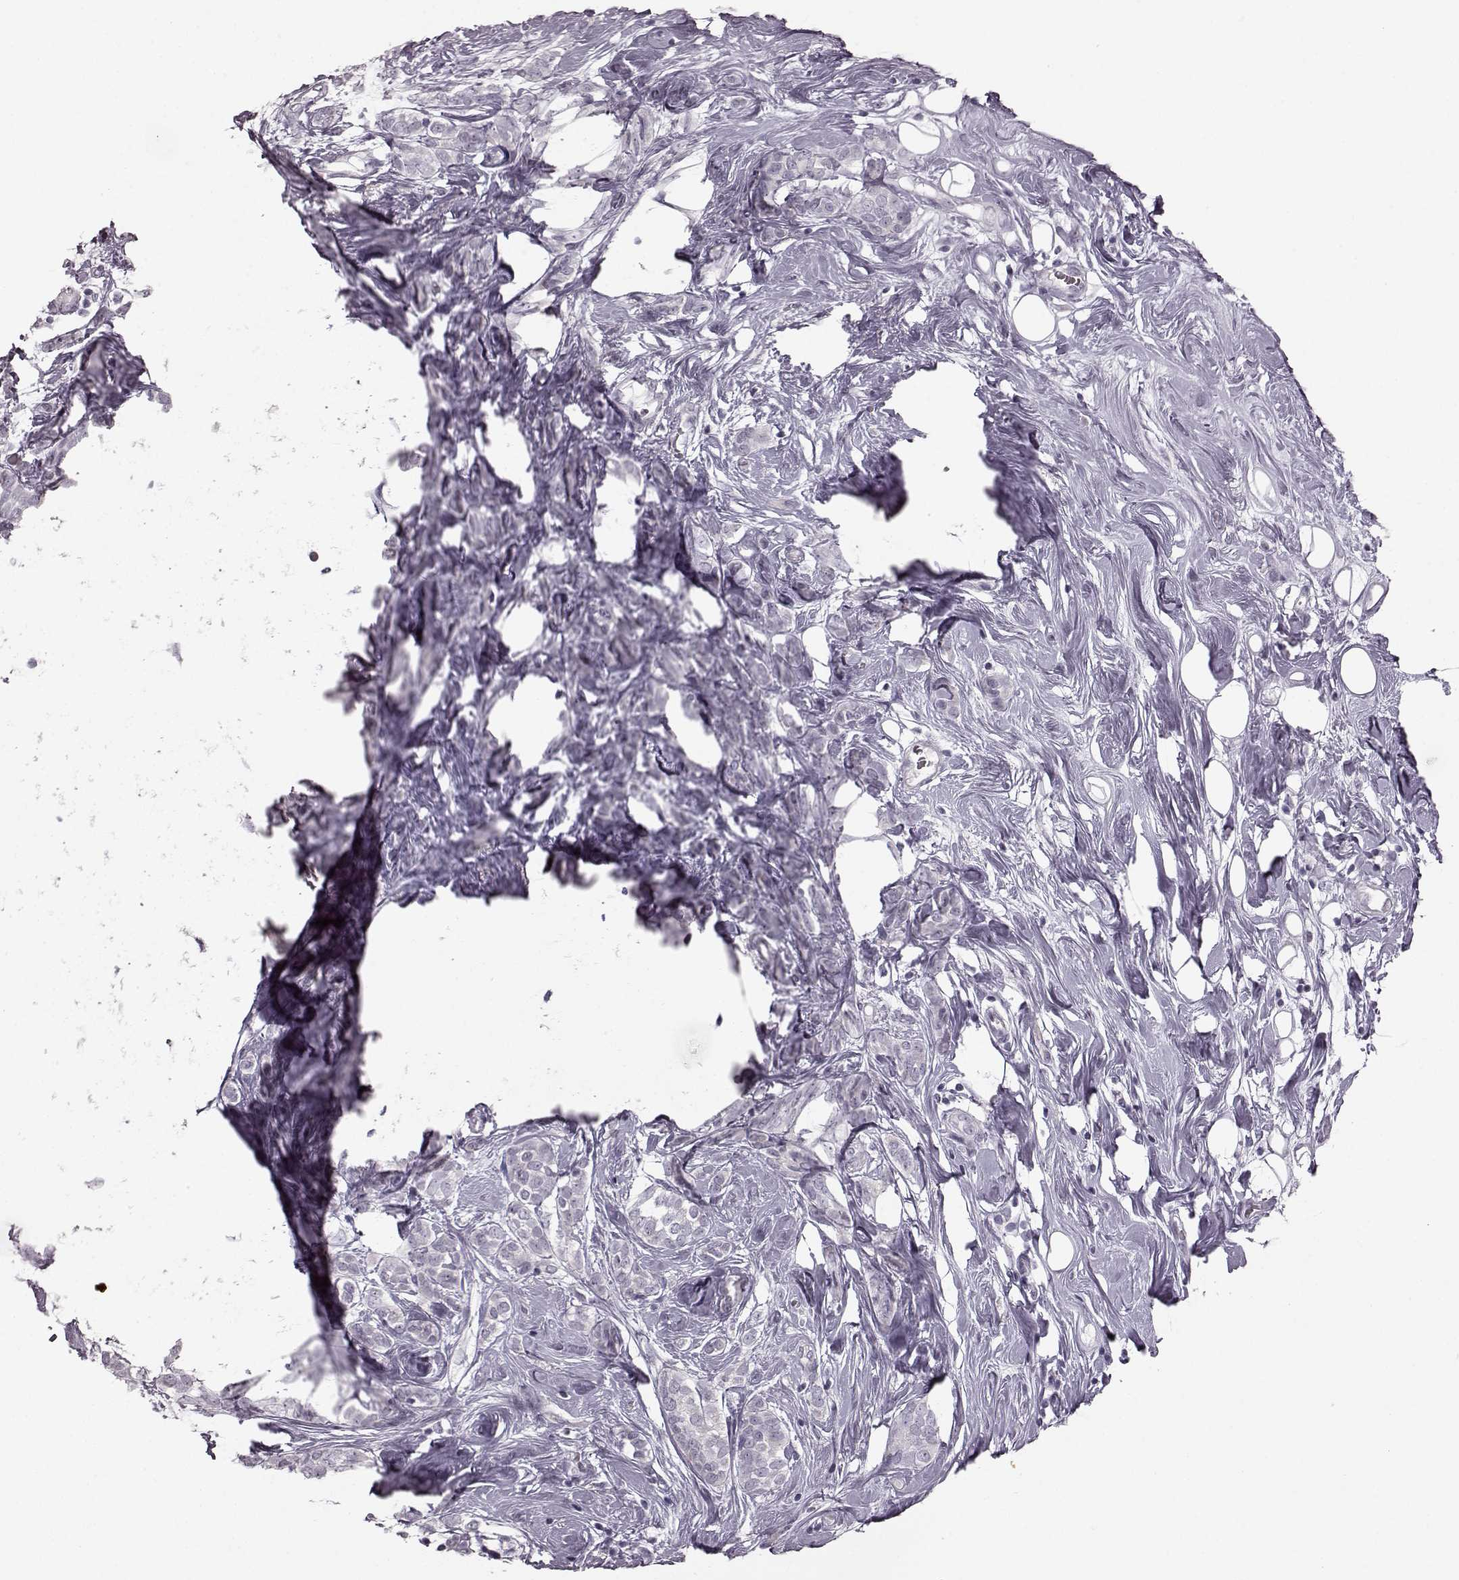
{"staining": {"intensity": "negative", "quantity": "none", "location": "none"}, "tissue": "breast cancer", "cell_type": "Tumor cells", "image_type": "cancer", "snomed": [{"axis": "morphology", "description": "Lobular carcinoma"}, {"axis": "topography", "description": "Breast"}], "caption": "Tumor cells show no significant protein expression in breast cancer.", "gene": "SEMG2", "patient": {"sex": "female", "age": 49}}